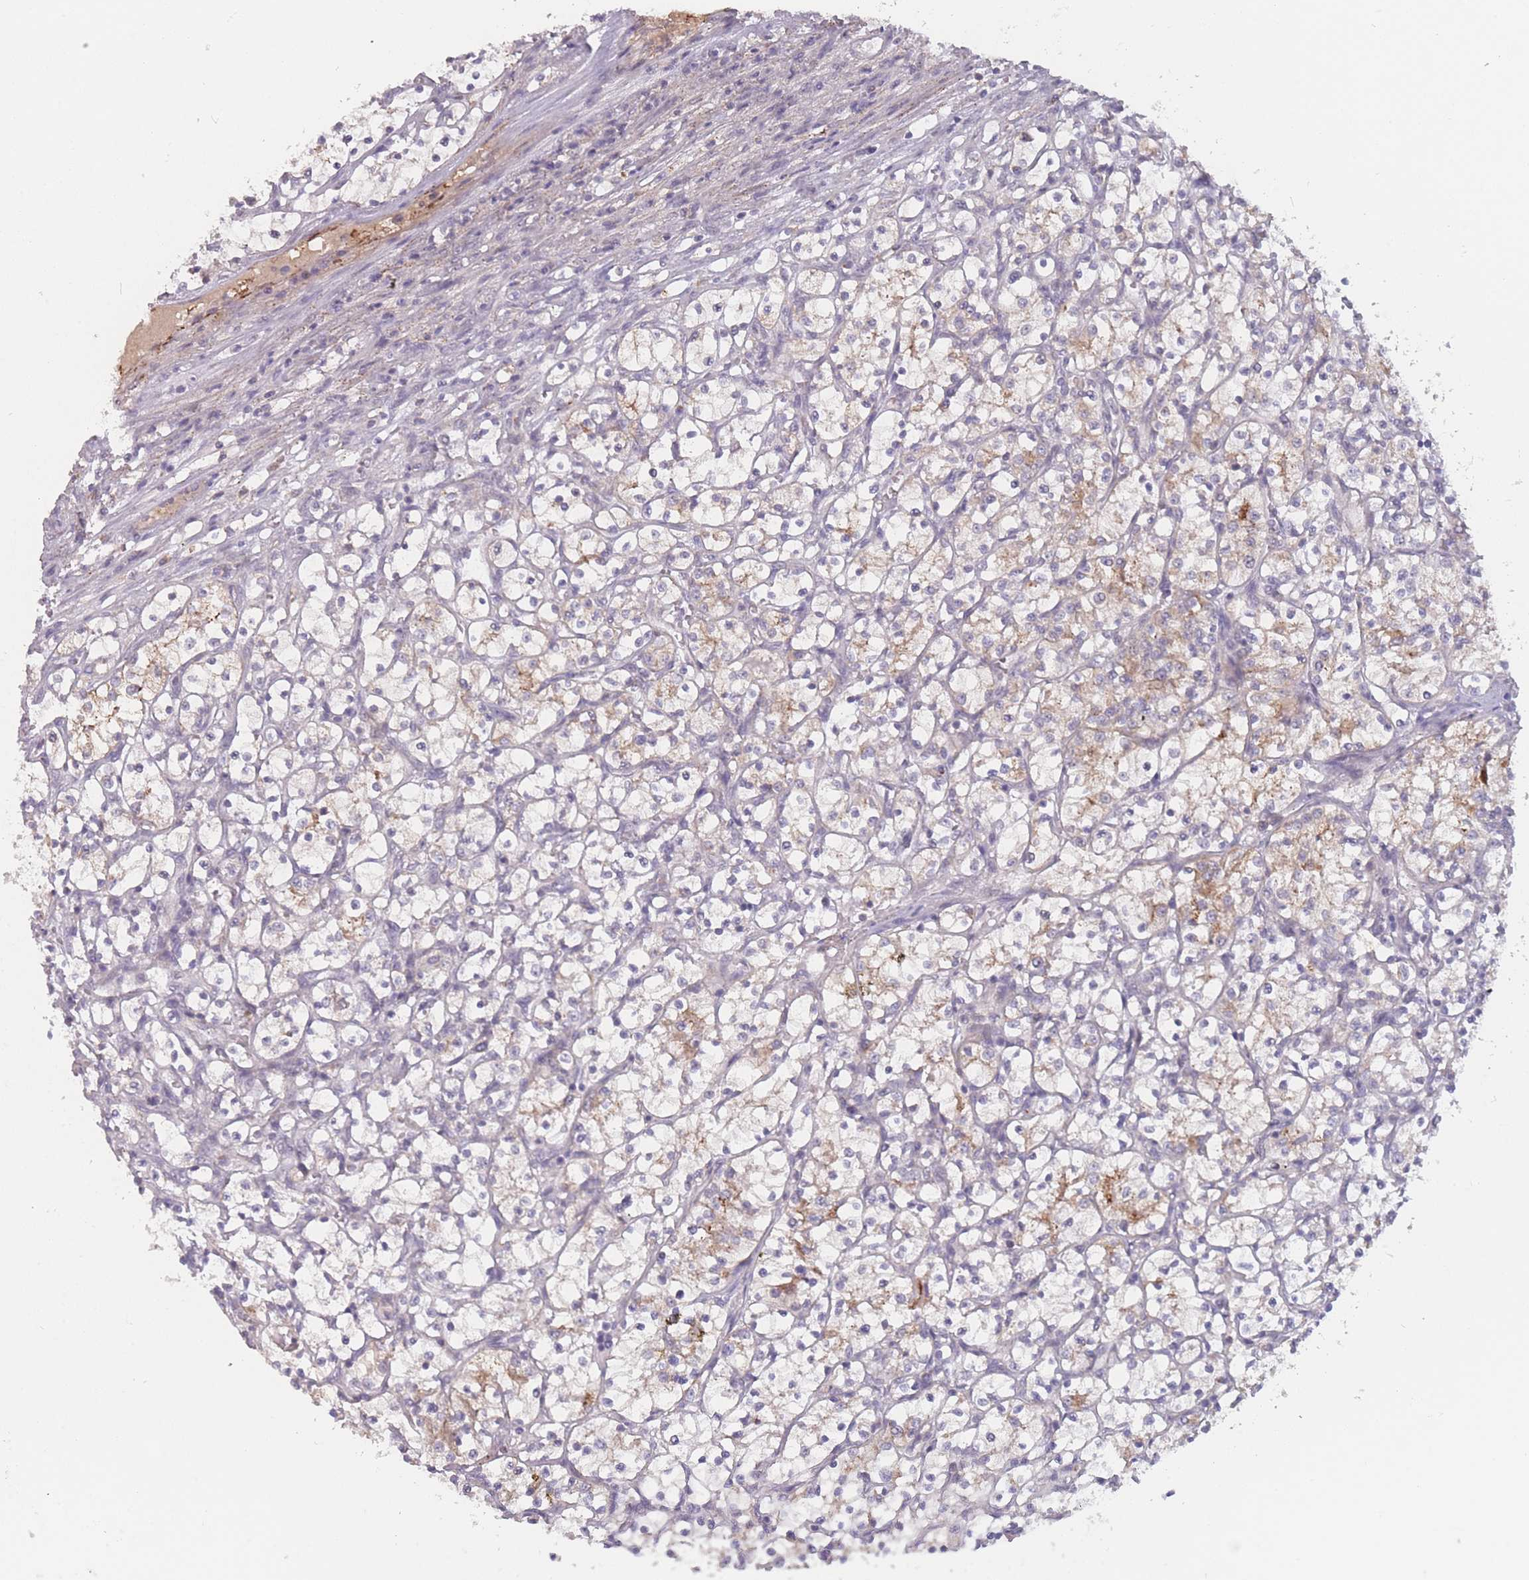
{"staining": {"intensity": "weak", "quantity": "<25%", "location": "cytoplasmic/membranous"}, "tissue": "renal cancer", "cell_type": "Tumor cells", "image_type": "cancer", "snomed": [{"axis": "morphology", "description": "Adenocarcinoma, NOS"}, {"axis": "topography", "description": "Kidney"}], "caption": "Tumor cells show no significant staining in renal adenocarcinoma. The staining was performed using DAB to visualize the protein expression in brown, while the nuclei were stained in blue with hematoxylin (Magnification: 20x).", "gene": "TMEM232", "patient": {"sex": "female", "age": 69}}